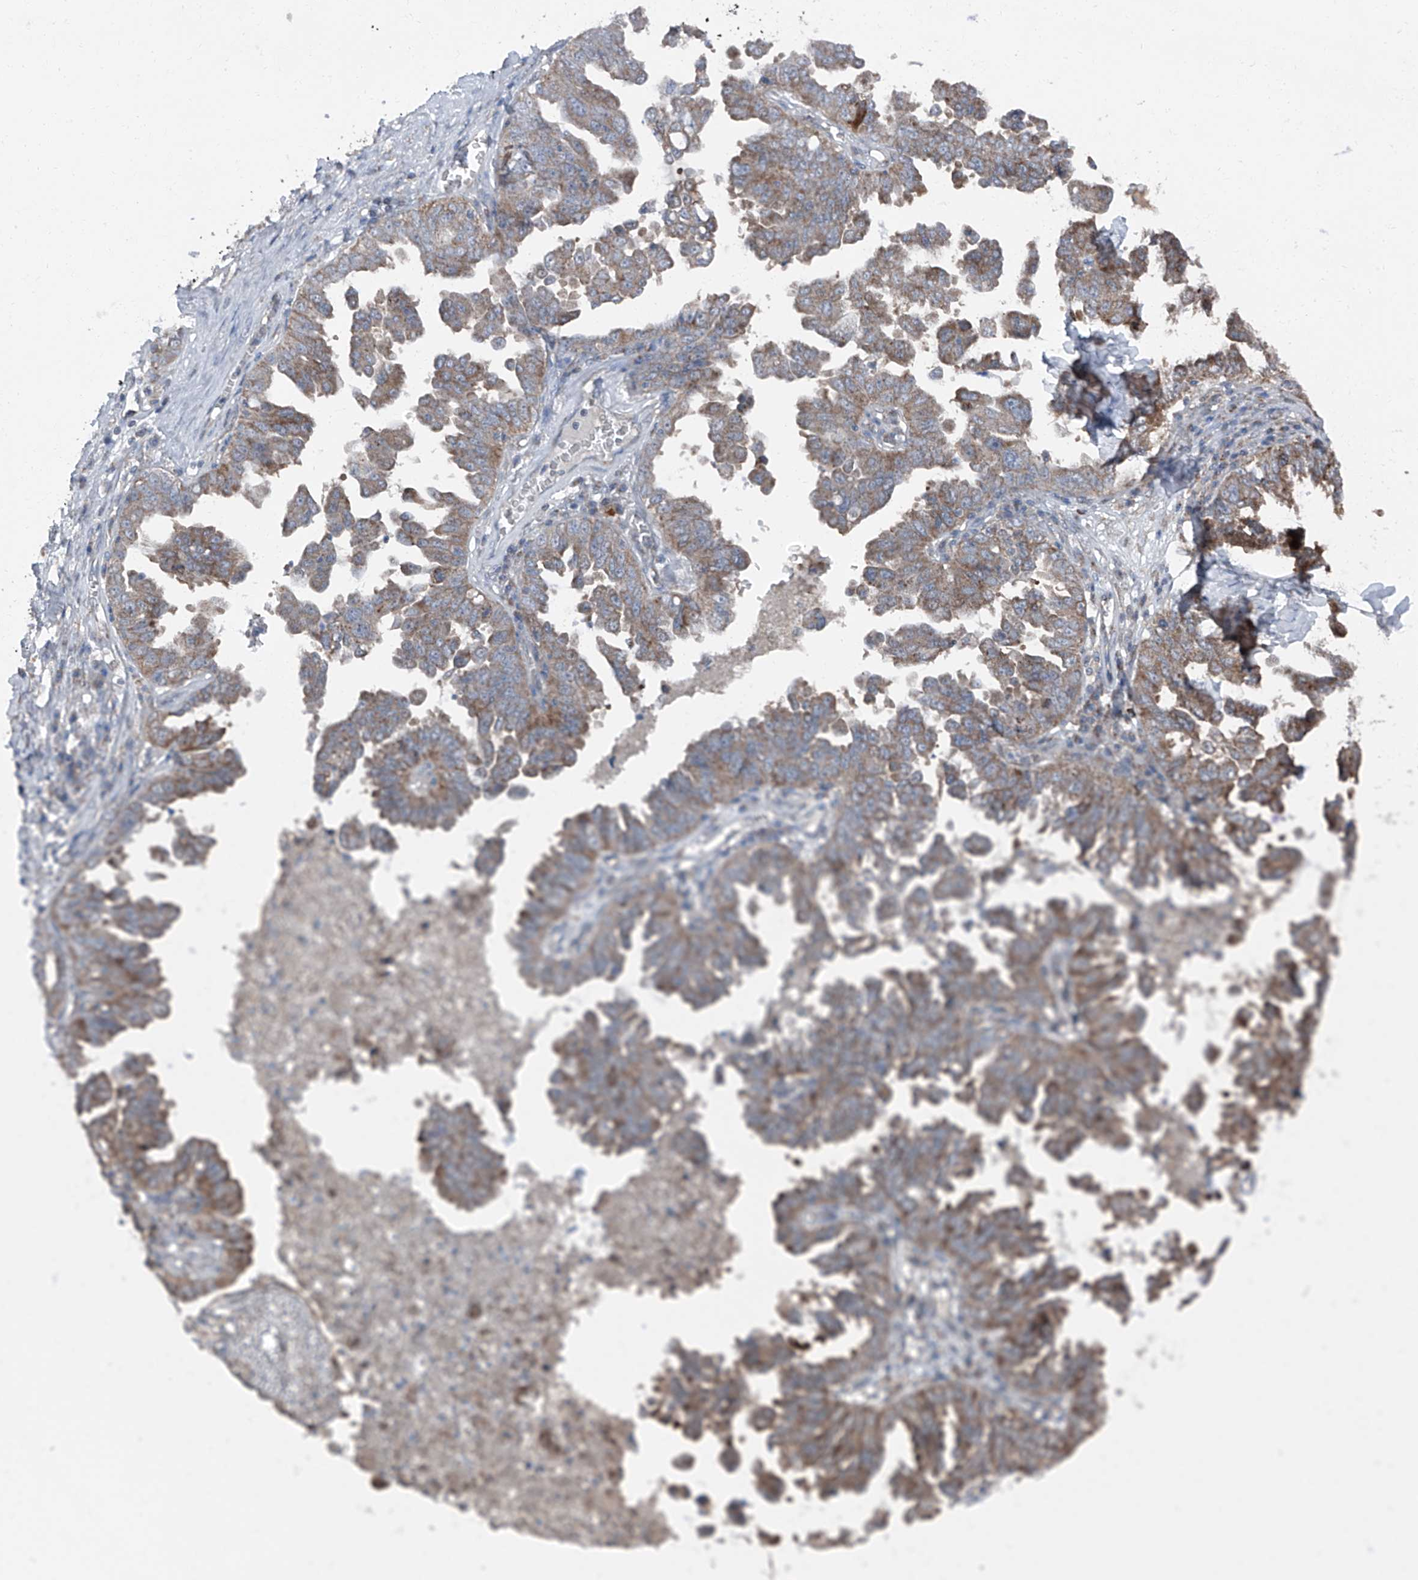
{"staining": {"intensity": "moderate", "quantity": "25%-75%", "location": "cytoplasmic/membranous"}, "tissue": "ovarian cancer", "cell_type": "Tumor cells", "image_type": "cancer", "snomed": [{"axis": "morphology", "description": "Carcinoma, endometroid"}, {"axis": "topography", "description": "Ovary"}], "caption": "Tumor cells display medium levels of moderate cytoplasmic/membranous expression in approximately 25%-75% of cells in human ovarian endometroid carcinoma.", "gene": "LIMK1", "patient": {"sex": "female", "age": 62}}